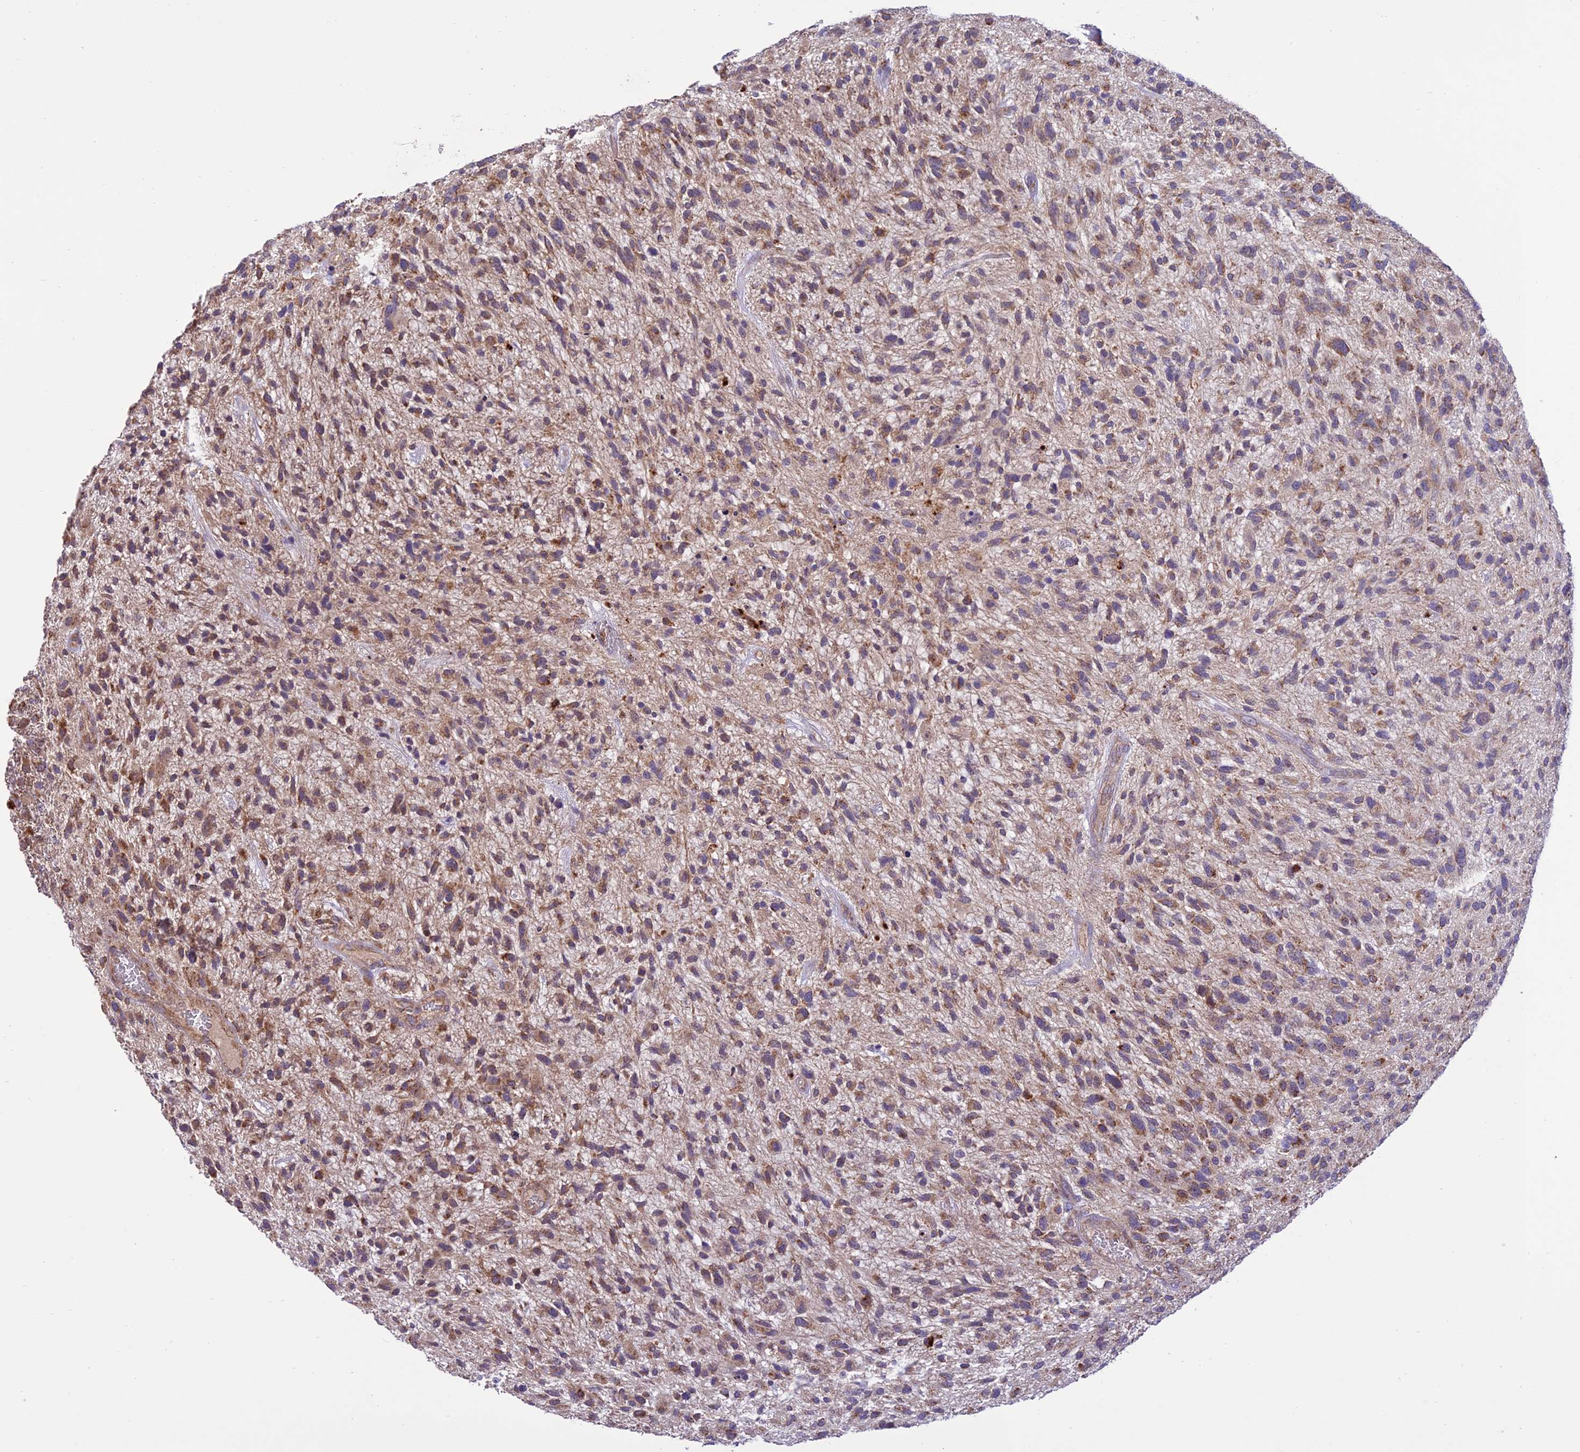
{"staining": {"intensity": "moderate", "quantity": "25%-75%", "location": "cytoplasmic/membranous"}, "tissue": "glioma", "cell_type": "Tumor cells", "image_type": "cancer", "snomed": [{"axis": "morphology", "description": "Glioma, malignant, High grade"}, {"axis": "topography", "description": "Brain"}], "caption": "Immunohistochemistry (DAB (3,3'-diaminobenzidine)) staining of malignant glioma (high-grade) reveals moderate cytoplasmic/membranous protein positivity in approximately 25%-75% of tumor cells. Using DAB (brown) and hematoxylin (blue) stains, captured at high magnification using brightfield microscopy.", "gene": "NDUFAF1", "patient": {"sex": "male", "age": 47}}